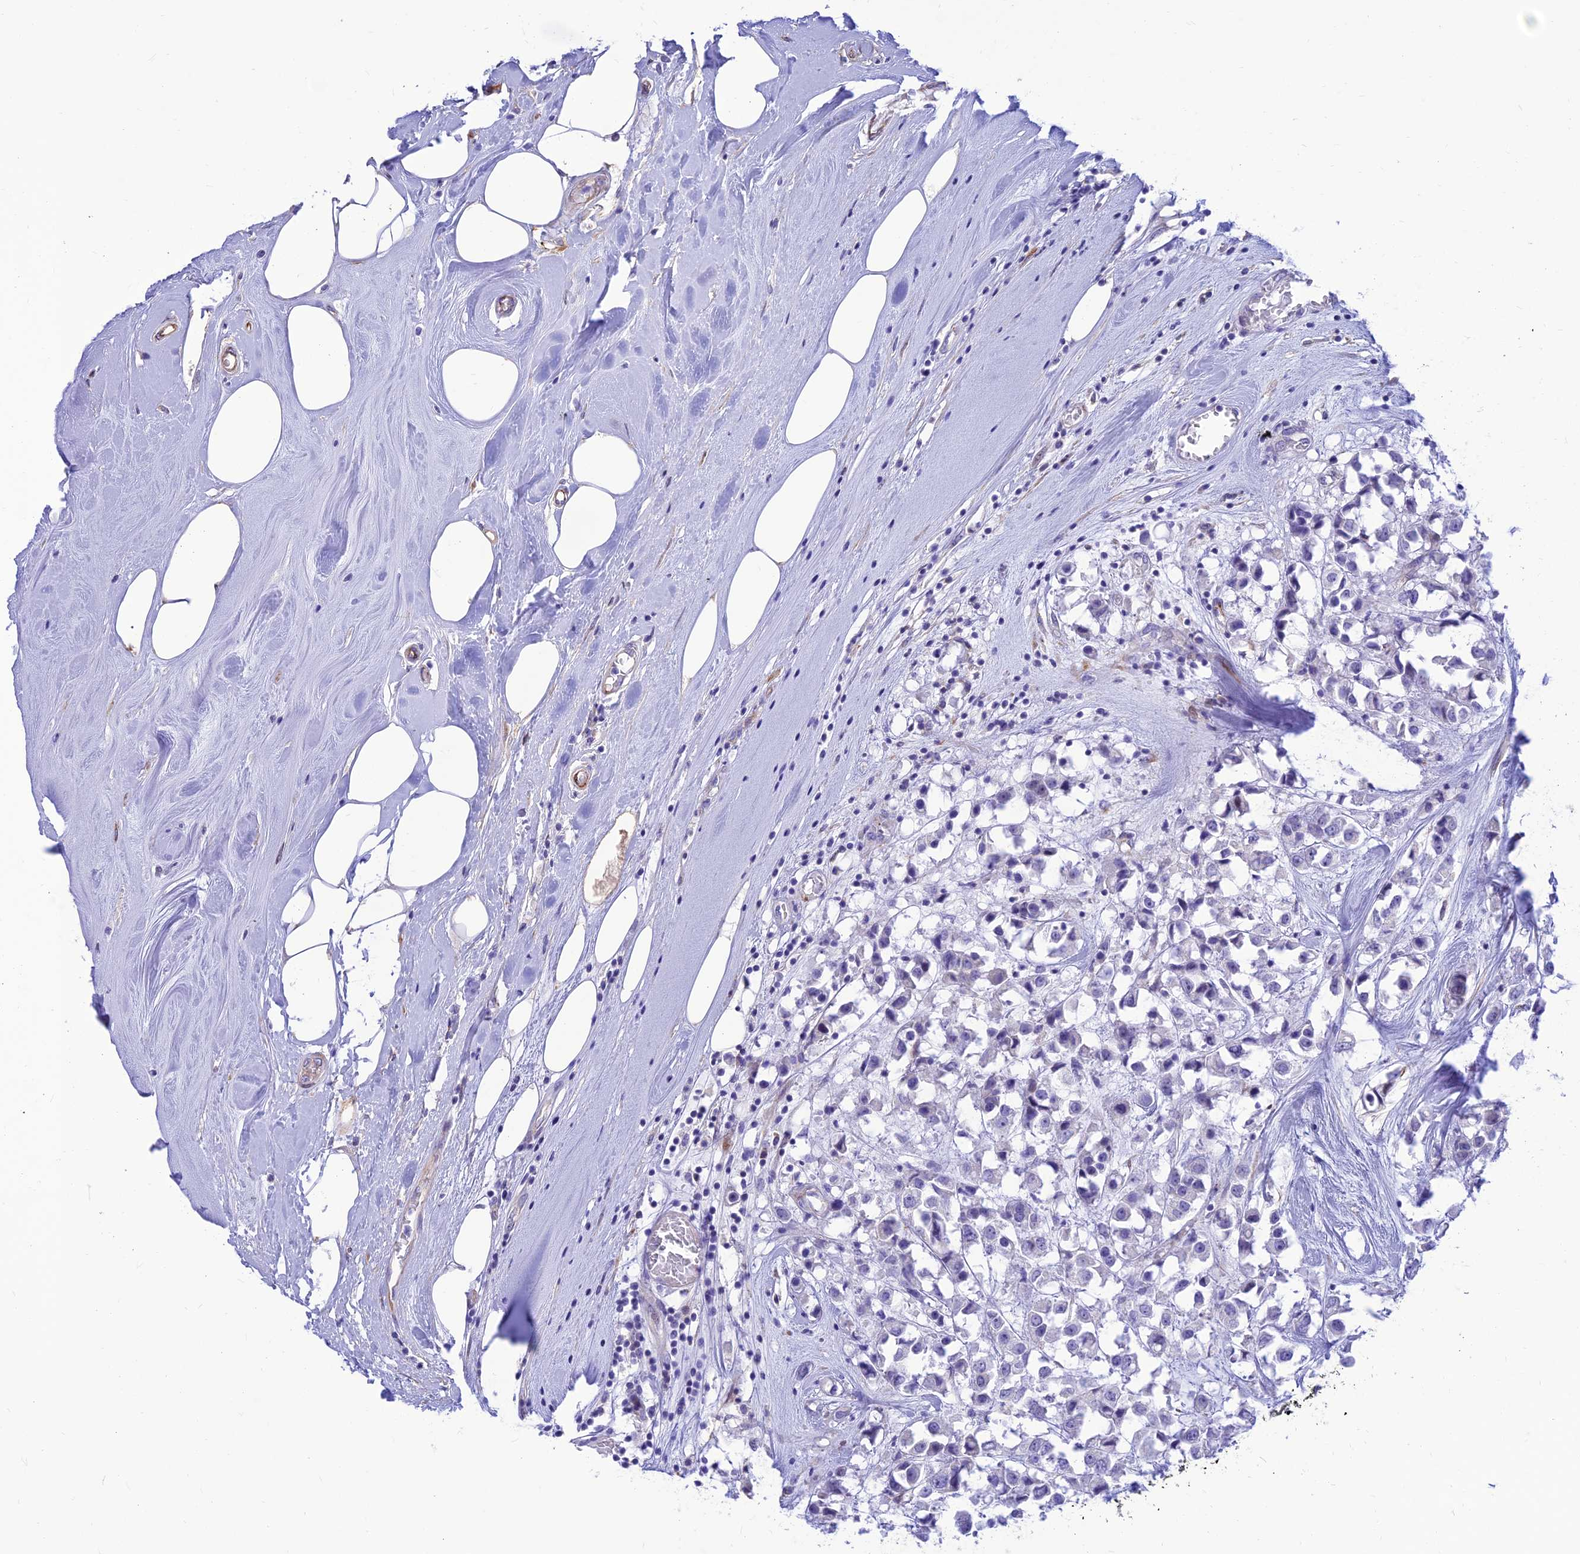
{"staining": {"intensity": "negative", "quantity": "none", "location": "none"}, "tissue": "breast cancer", "cell_type": "Tumor cells", "image_type": "cancer", "snomed": [{"axis": "morphology", "description": "Duct carcinoma"}, {"axis": "topography", "description": "Breast"}], "caption": "A histopathology image of breast cancer stained for a protein exhibits no brown staining in tumor cells.", "gene": "FAM186B", "patient": {"sex": "female", "age": 61}}